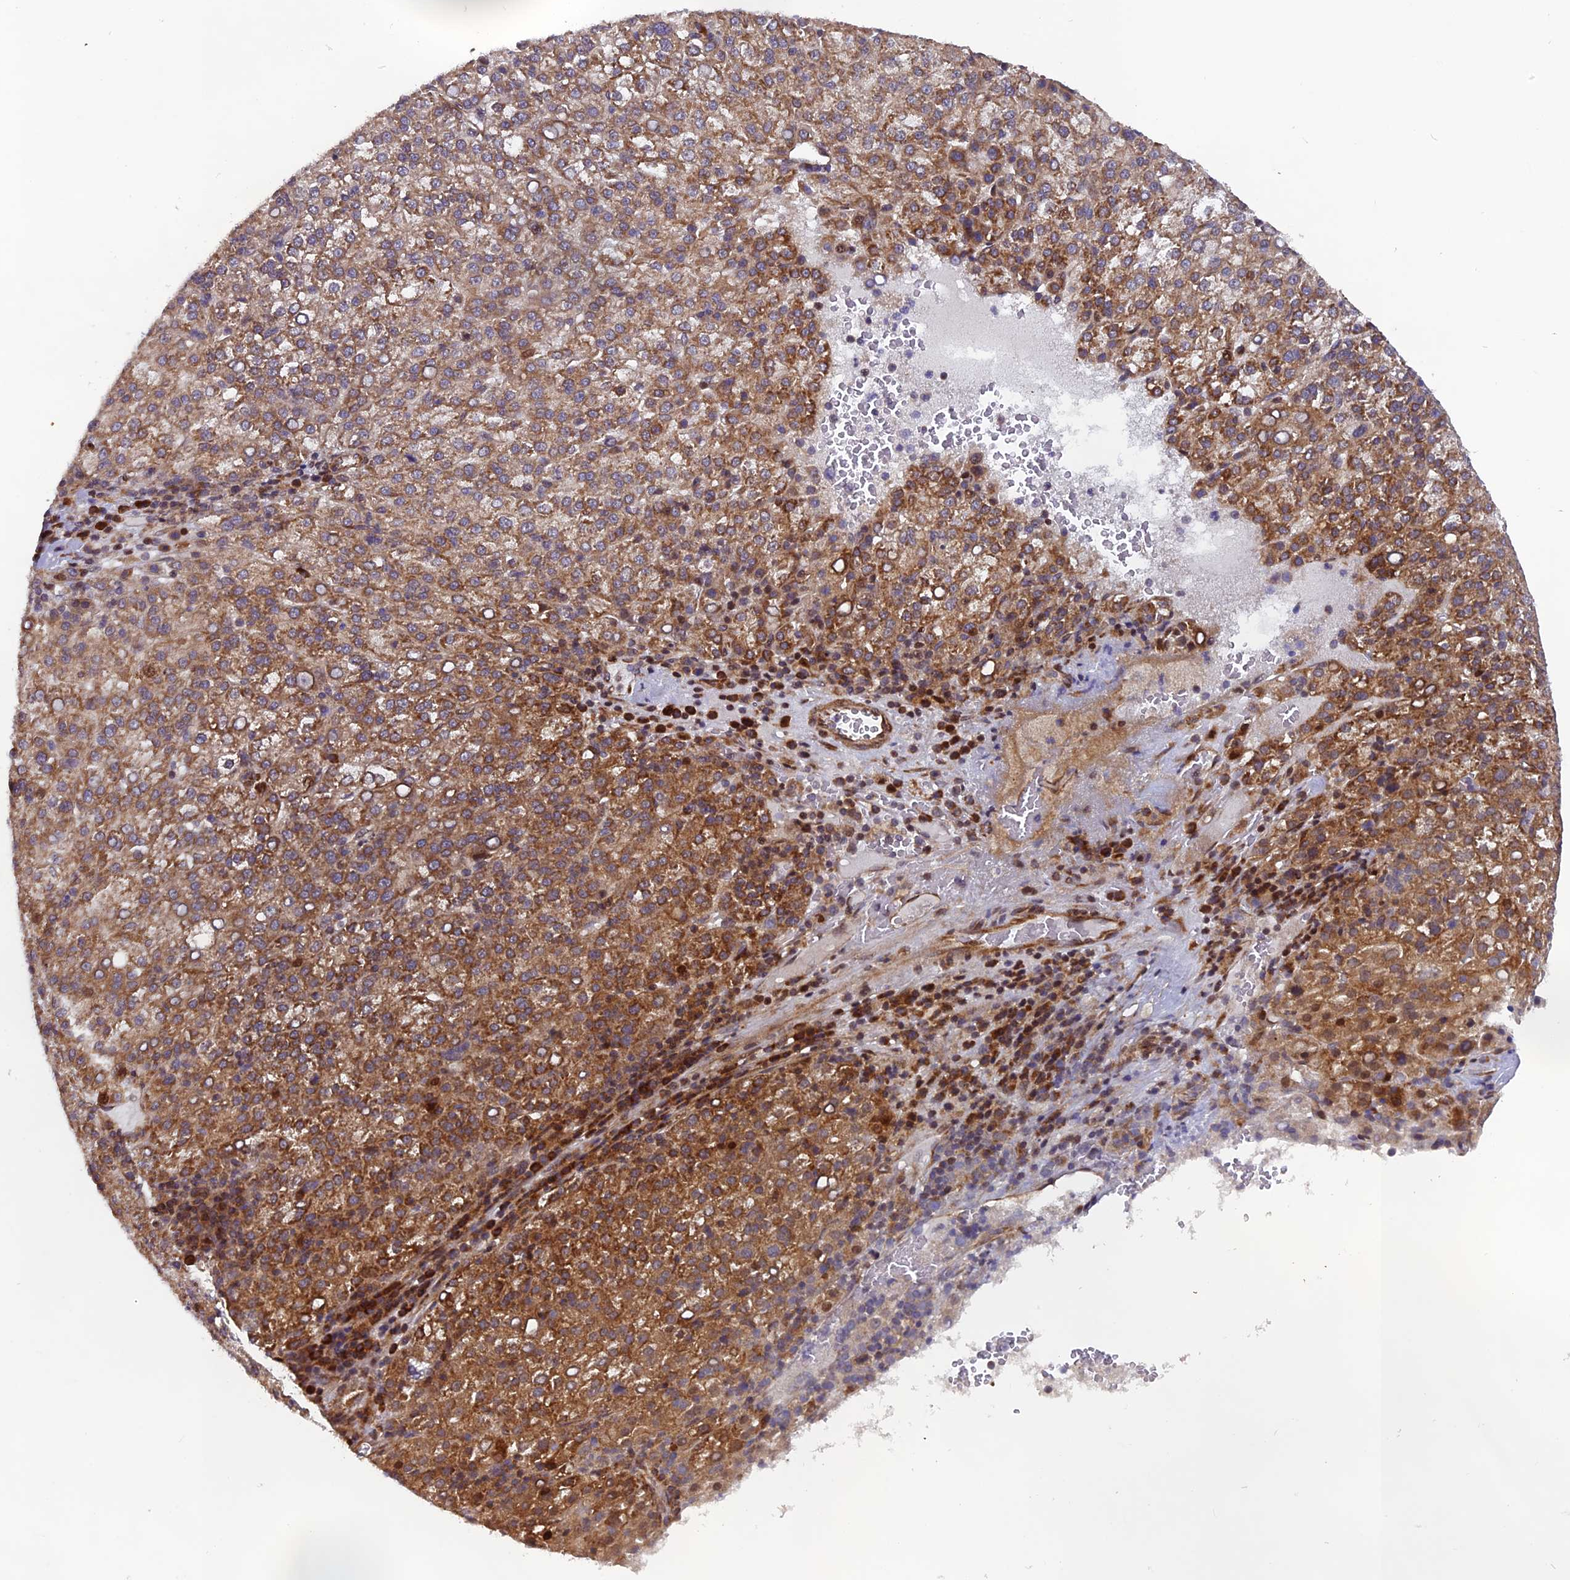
{"staining": {"intensity": "moderate", "quantity": "25%-75%", "location": "cytoplasmic/membranous"}, "tissue": "liver cancer", "cell_type": "Tumor cells", "image_type": "cancer", "snomed": [{"axis": "morphology", "description": "Carcinoma, Hepatocellular, NOS"}, {"axis": "topography", "description": "Liver"}], "caption": "Liver cancer stained for a protein (brown) exhibits moderate cytoplasmic/membranous positive staining in approximately 25%-75% of tumor cells.", "gene": "RAB28", "patient": {"sex": "female", "age": 58}}